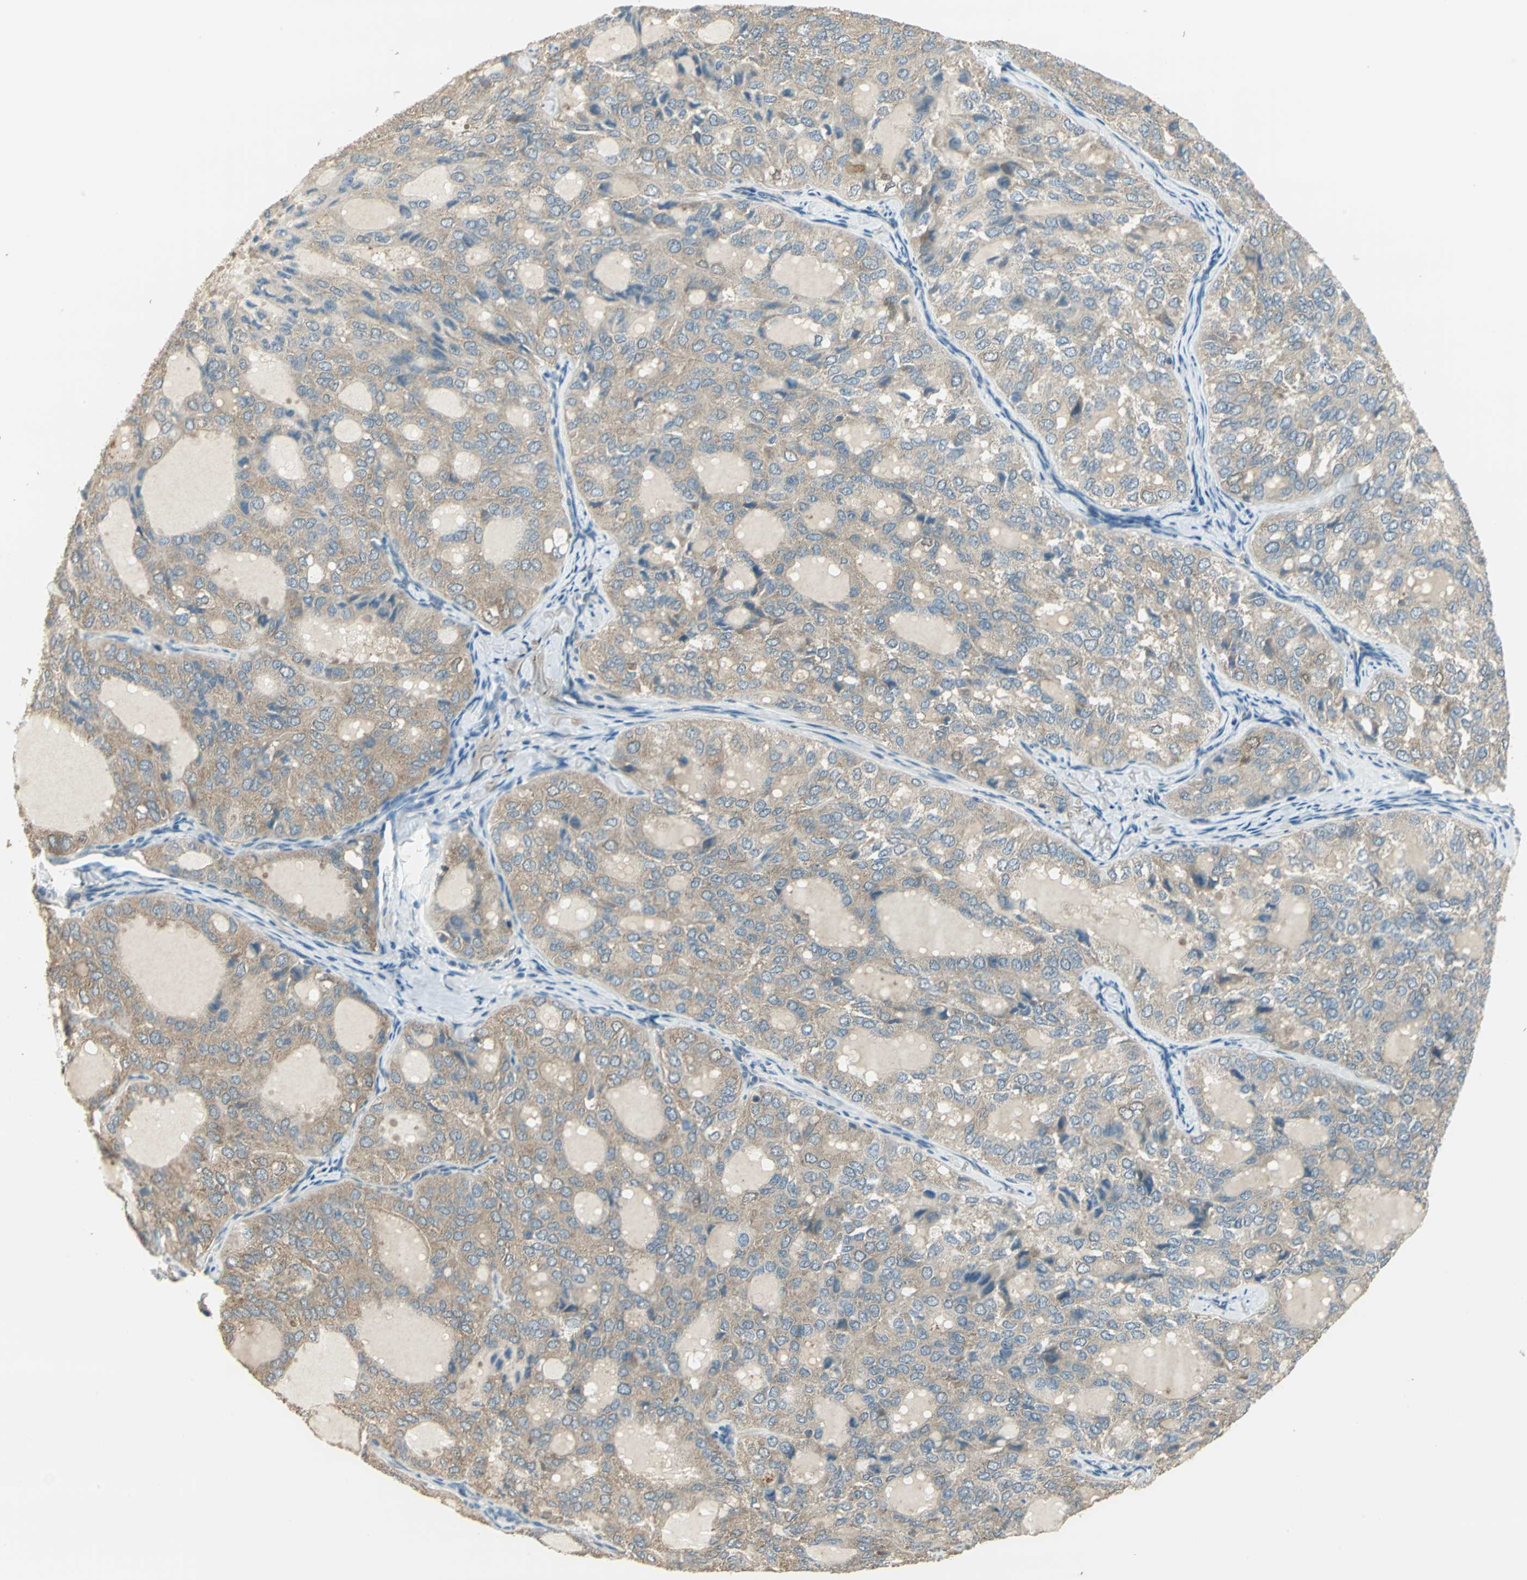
{"staining": {"intensity": "moderate", "quantity": ">75%", "location": "cytoplasmic/membranous"}, "tissue": "thyroid cancer", "cell_type": "Tumor cells", "image_type": "cancer", "snomed": [{"axis": "morphology", "description": "Follicular adenoma carcinoma, NOS"}, {"axis": "topography", "description": "Thyroid gland"}], "caption": "Immunohistochemistry image of follicular adenoma carcinoma (thyroid) stained for a protein (brown), which demonstrates medium levels of moderate cytoplasmic/membranous expression in approximately >75% of tumor cells.", "gene": "SHC2", "patient": {"sex": "male", "age": 75}}